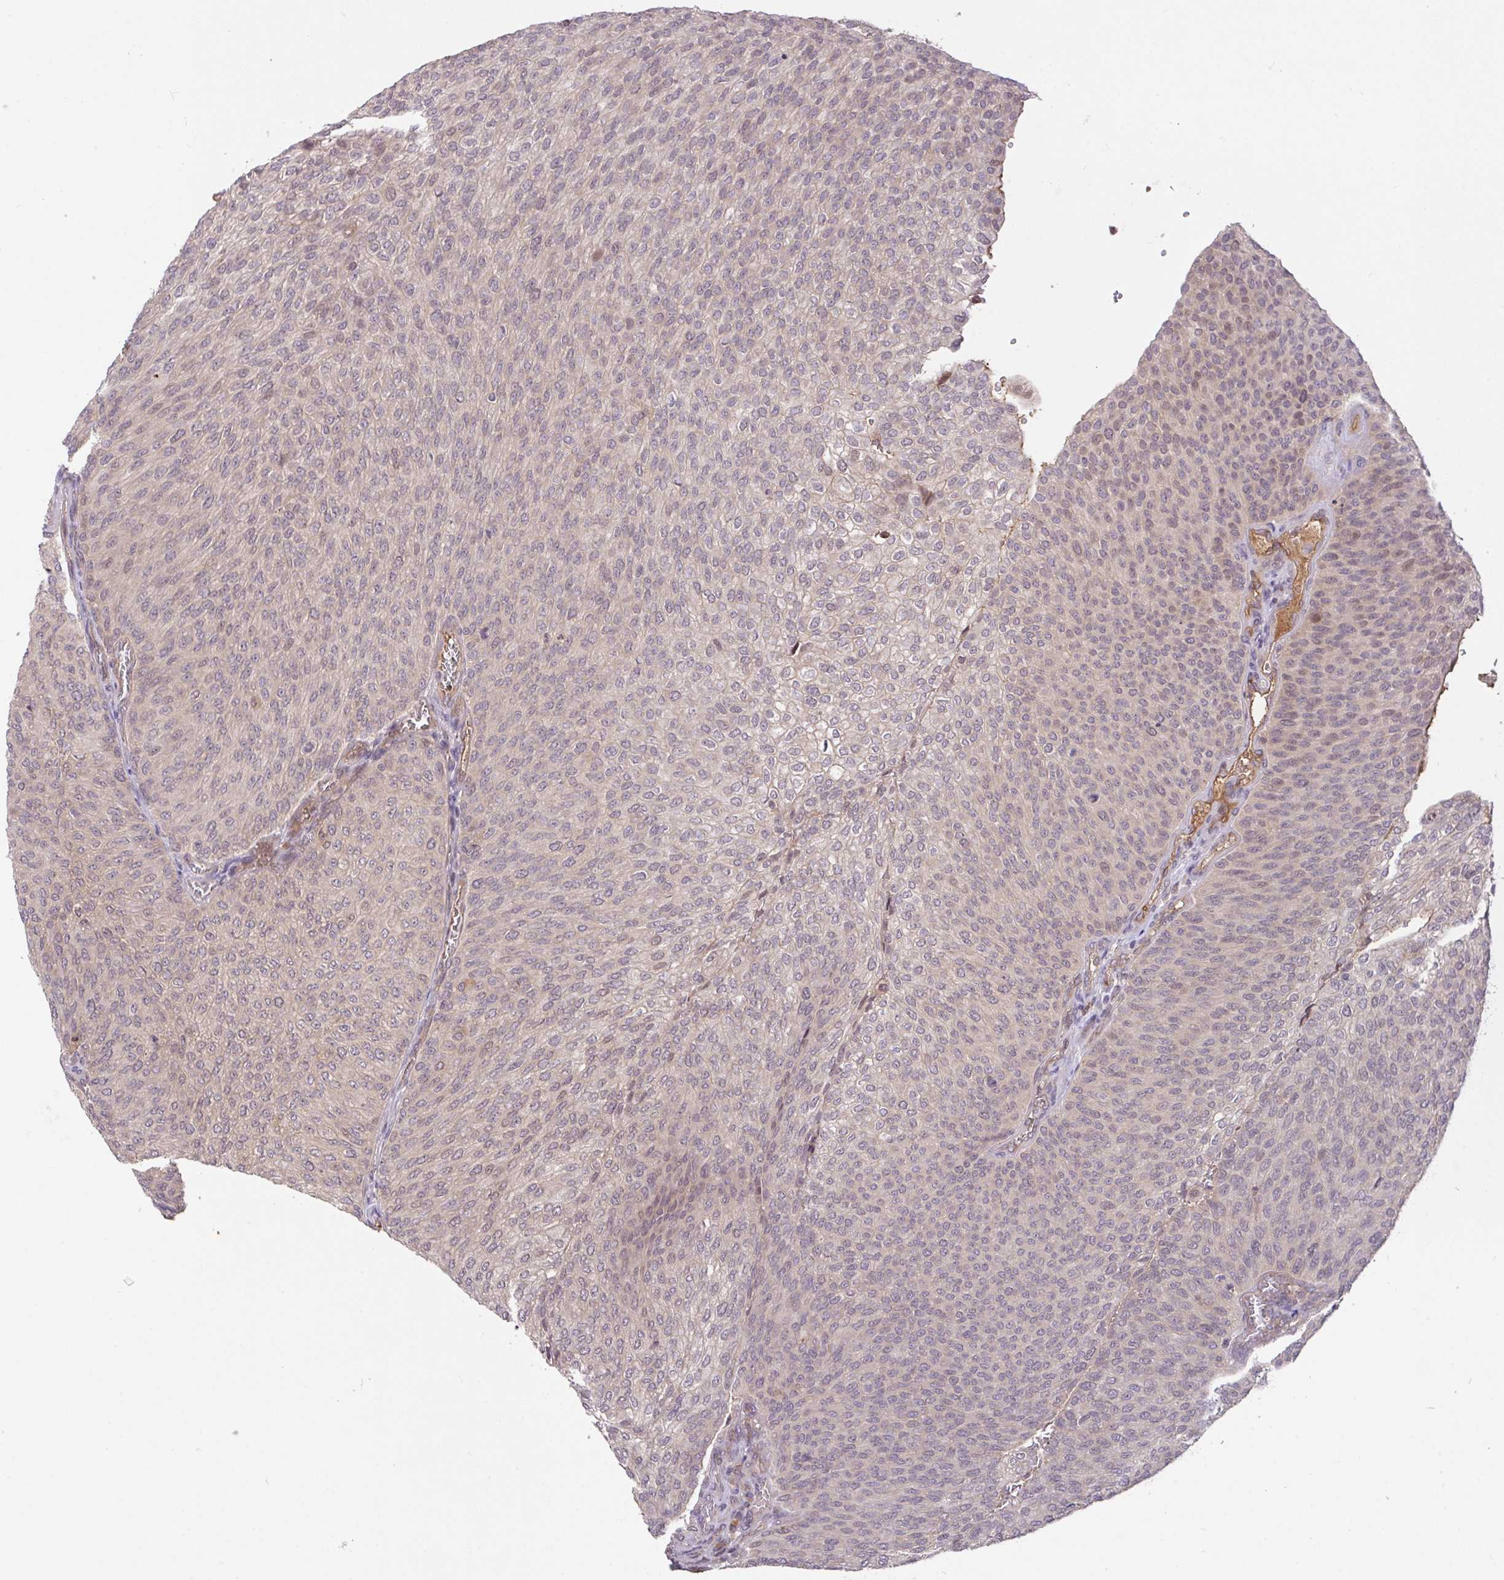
{"staining": {"intensity": "negative", "quantity": "none", "location": "none"}, "tissue": "urothelial cancer", "cell_type": "Tumor cells", "image_type": "cancer", "snomed": [{"axis": "morphology", "description": "Urothelial carcinoma, High grade"}, {"axis": "topography", "description": "Urinary bladder"}], "caption": "High power microscopy histopathology image of an immunohistochemistry (IHC) micrograph of high-grade urothelial carcinoma, revealing no significant expression in tumor cells.", "gene": "FCER1A", "patient": {"sex": "female", "age": 79}}